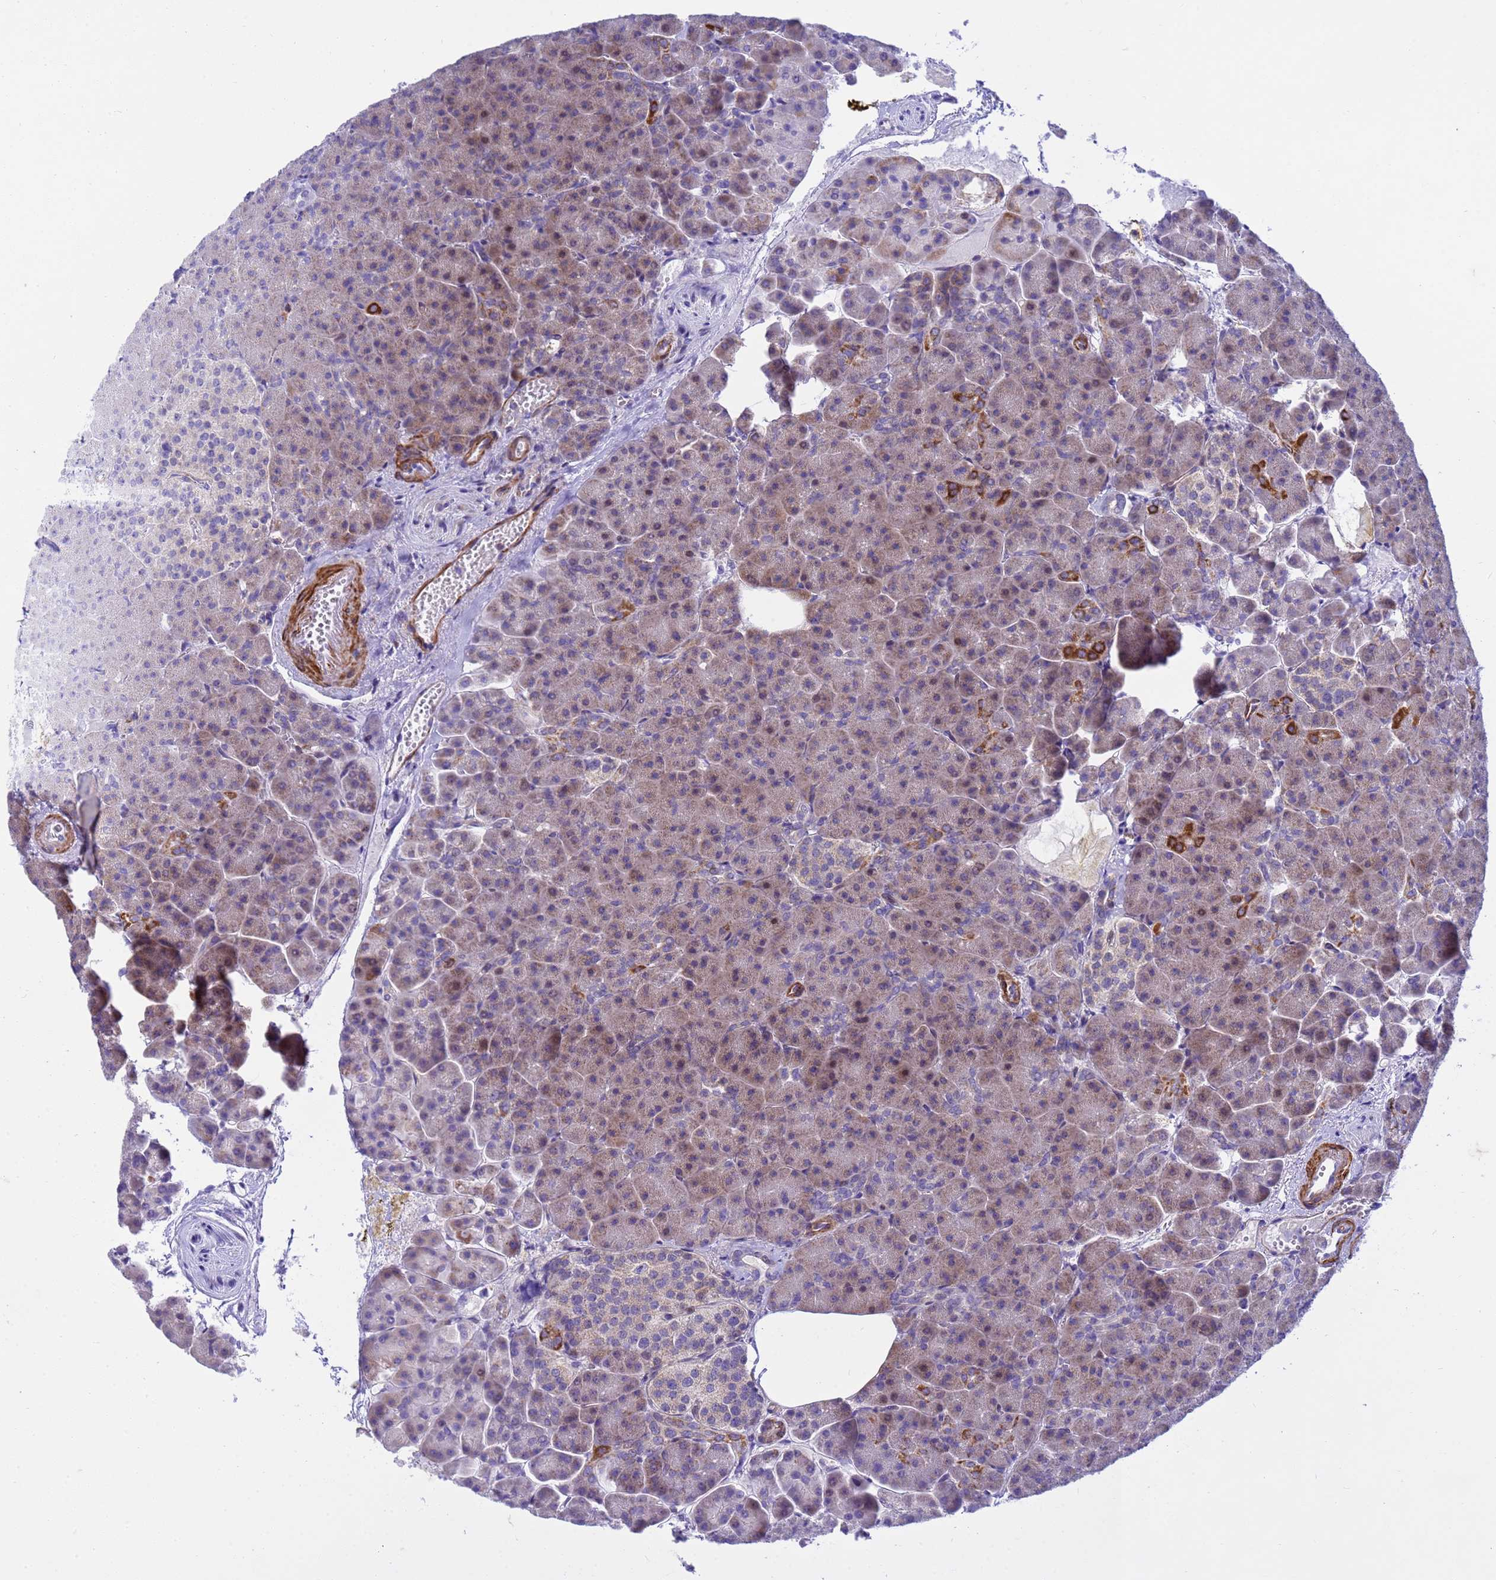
{"staining": {"intensity": "strong", "quantity": "<25%", "location": "cytoplasmic/membranous"}, "tissue": "pancreas", "cell_type": "Exocrine glandular cells", "image_type": "normal", "snomed": [{"axis": "morphology", "description": "Normal tissue, NOS"}, {"axis": "topography", "description": "Pancreas"}], "caption": "Unremarkable pancreas was stained to show a protein in brown. There is medium levels of strong cytoplasmic/membranous staining in about <25% of exocrine glandular cells. (Brightfield microscopy of DAB IHC at high magnification).", "gene": "P2RX7", "patient": {"sex": "female", "age": 74}}